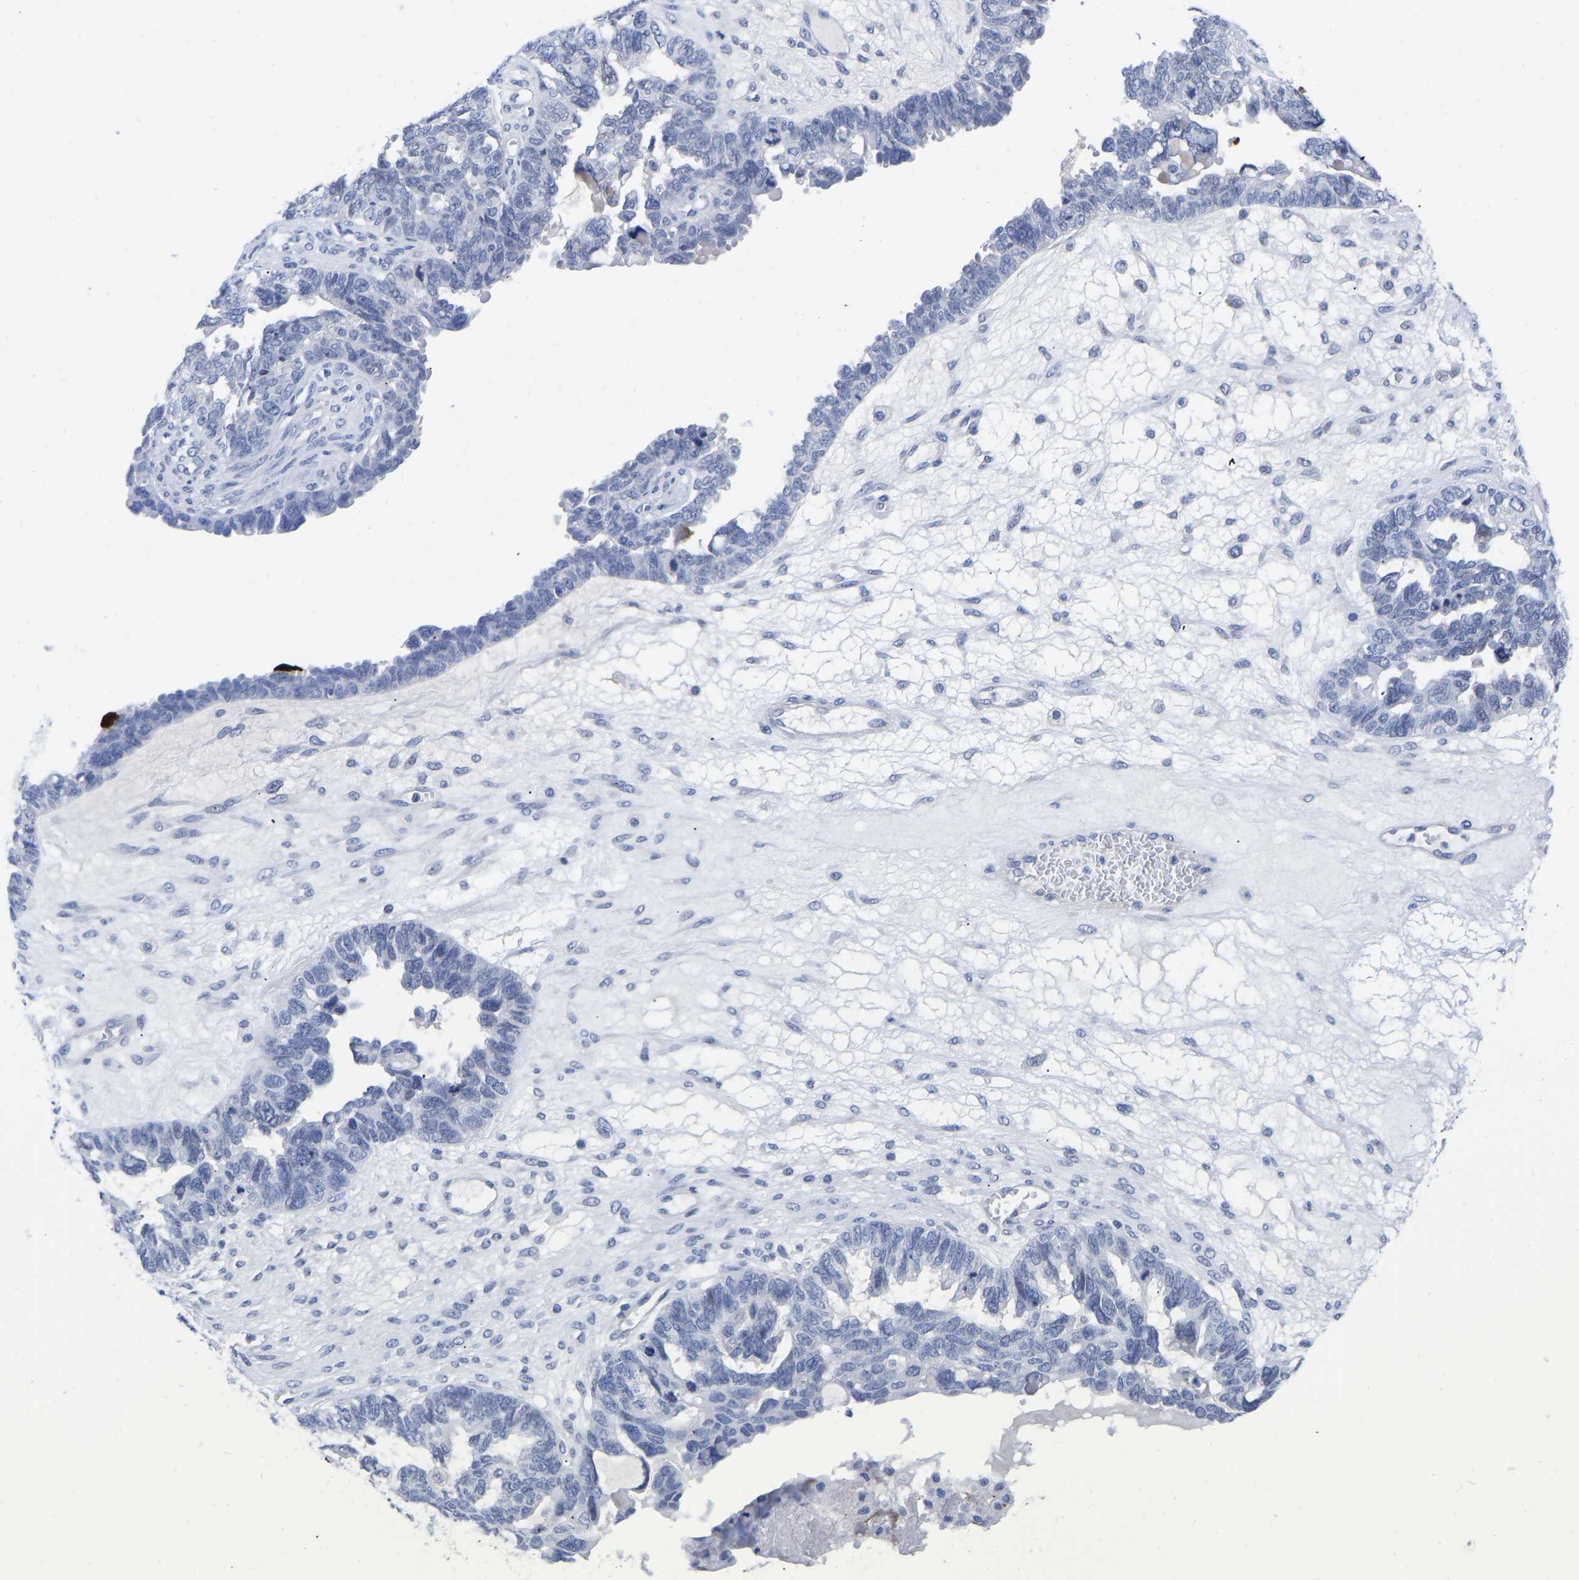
{"staining": {"intensity": "negative", "quantity": "none", "location": "none"}, "tissue": "ovarian cancer", "cell_type": "Tumor cells", "image_type": "cancer", "snomed": [{"axis": "morphology", "description": "Cystadenocarcinoma, serous, NOS"}, {"axis": "topography", "description": "Ovary"}], "caption": "Immunohistochemical staining of human ovarian cancer (serous cystadenocarcinoma) demonstrates no significant positivity in tumor cells.", "gene": "GPA33", "patient": {"sex": "female", "age": 79}}